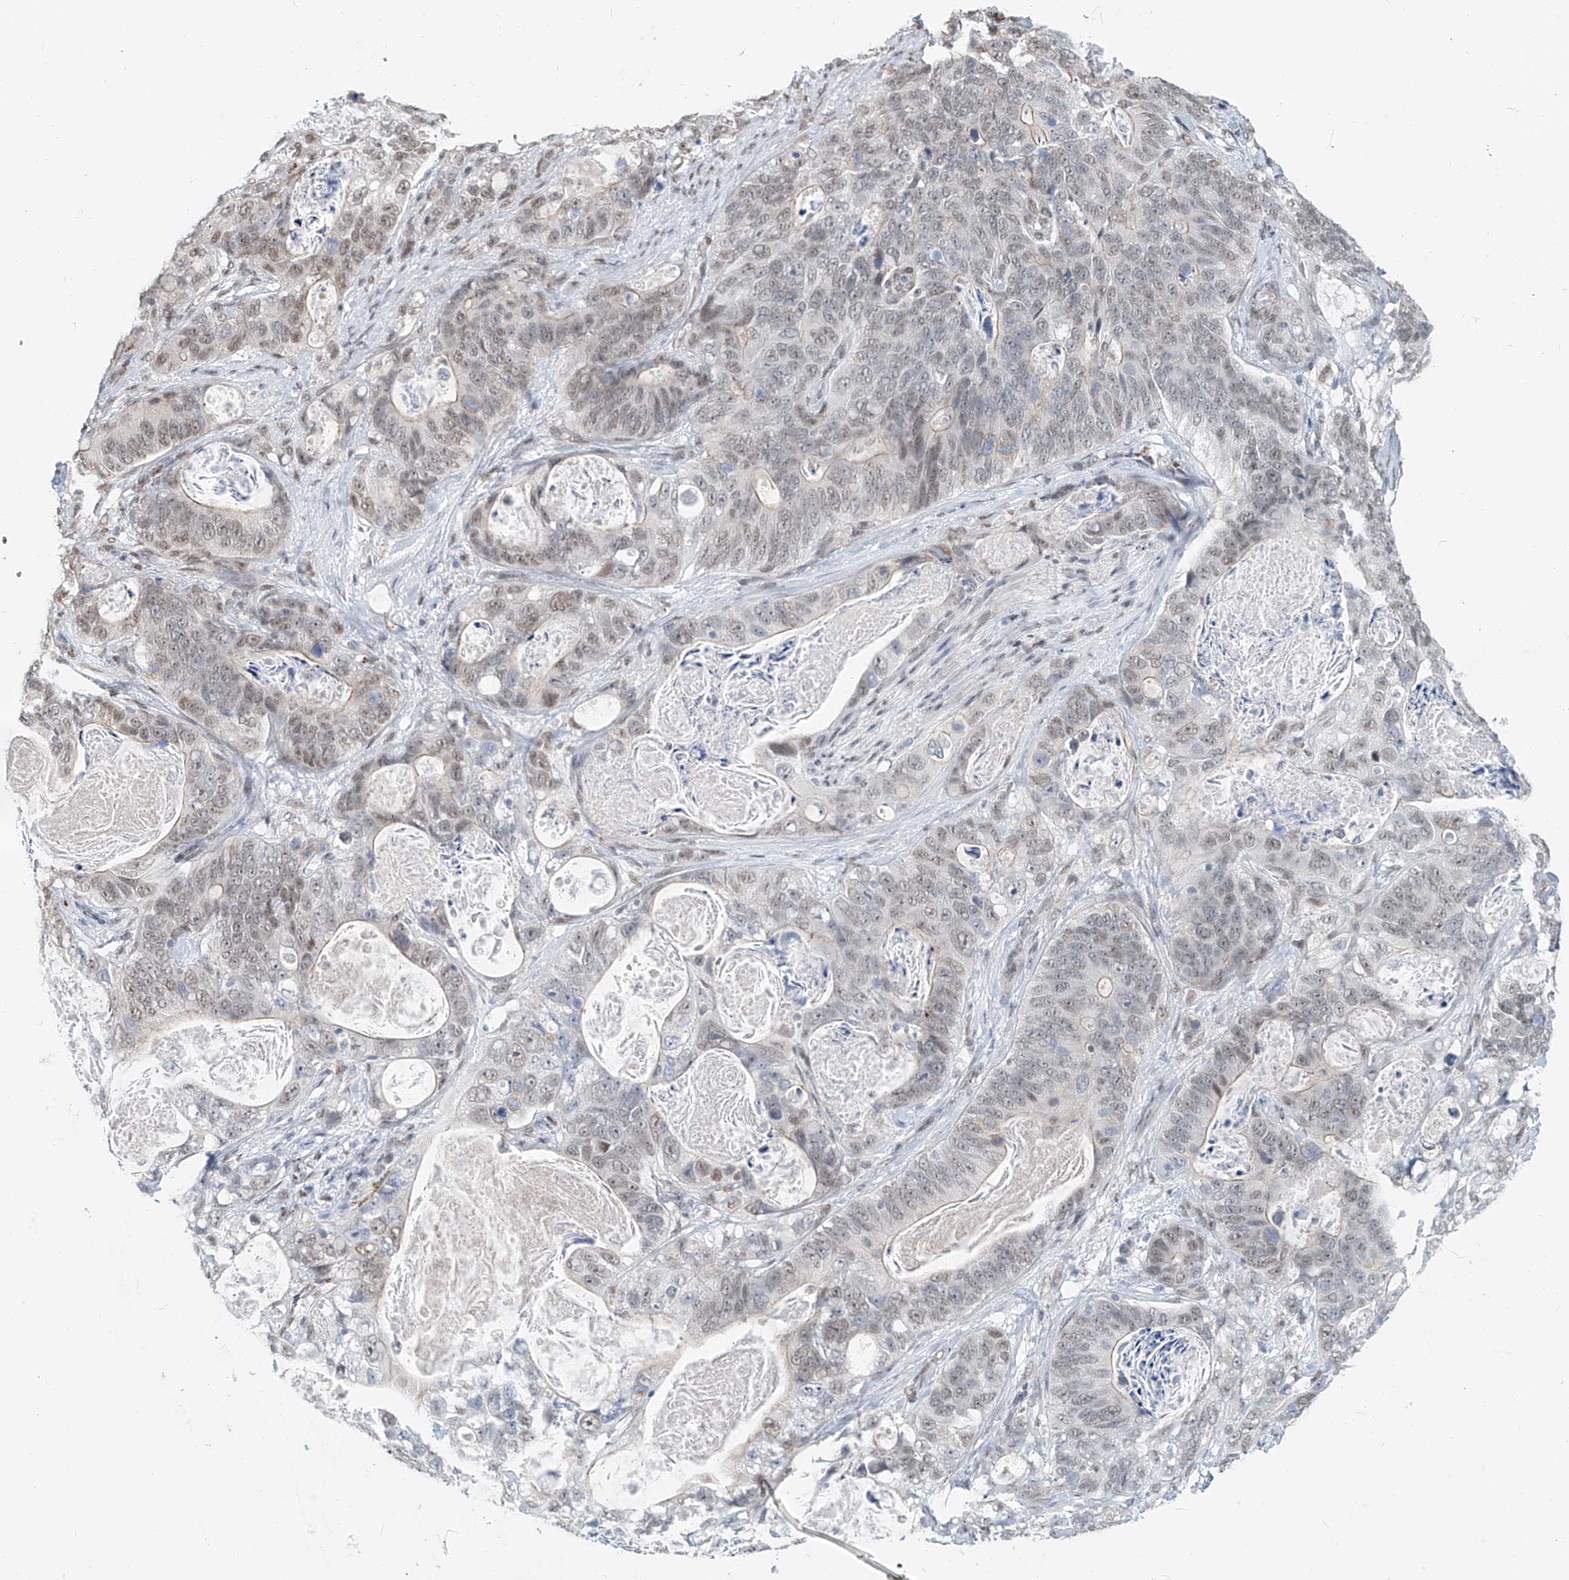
{"staining": {"intensity": "weak", "quantity": "25%-75%", "location": "nuclear"}, "tissue": "stomach cancer", "cell_type": "Tumor cells", "image_type": "cancer", "snomed": [{"axis": "morphology", "description": "Normal tissue, NOS"}, {"axis": "morphology", "description": "Adenocarcinoma, NOS"}, {"axis": "topography", "description": "Stomach"}], "caption": "Stomach cancer (adenocarcinoma) was stained to show a protein in brown. There is low levels of weak nuclear positivity in approximately 25%-75% of tumor cells. (DAB IHC, brown staining for protein, blue staining for nuclei).", "gene": "SASH1", "patient": {"sex": "female", "age": 89}}